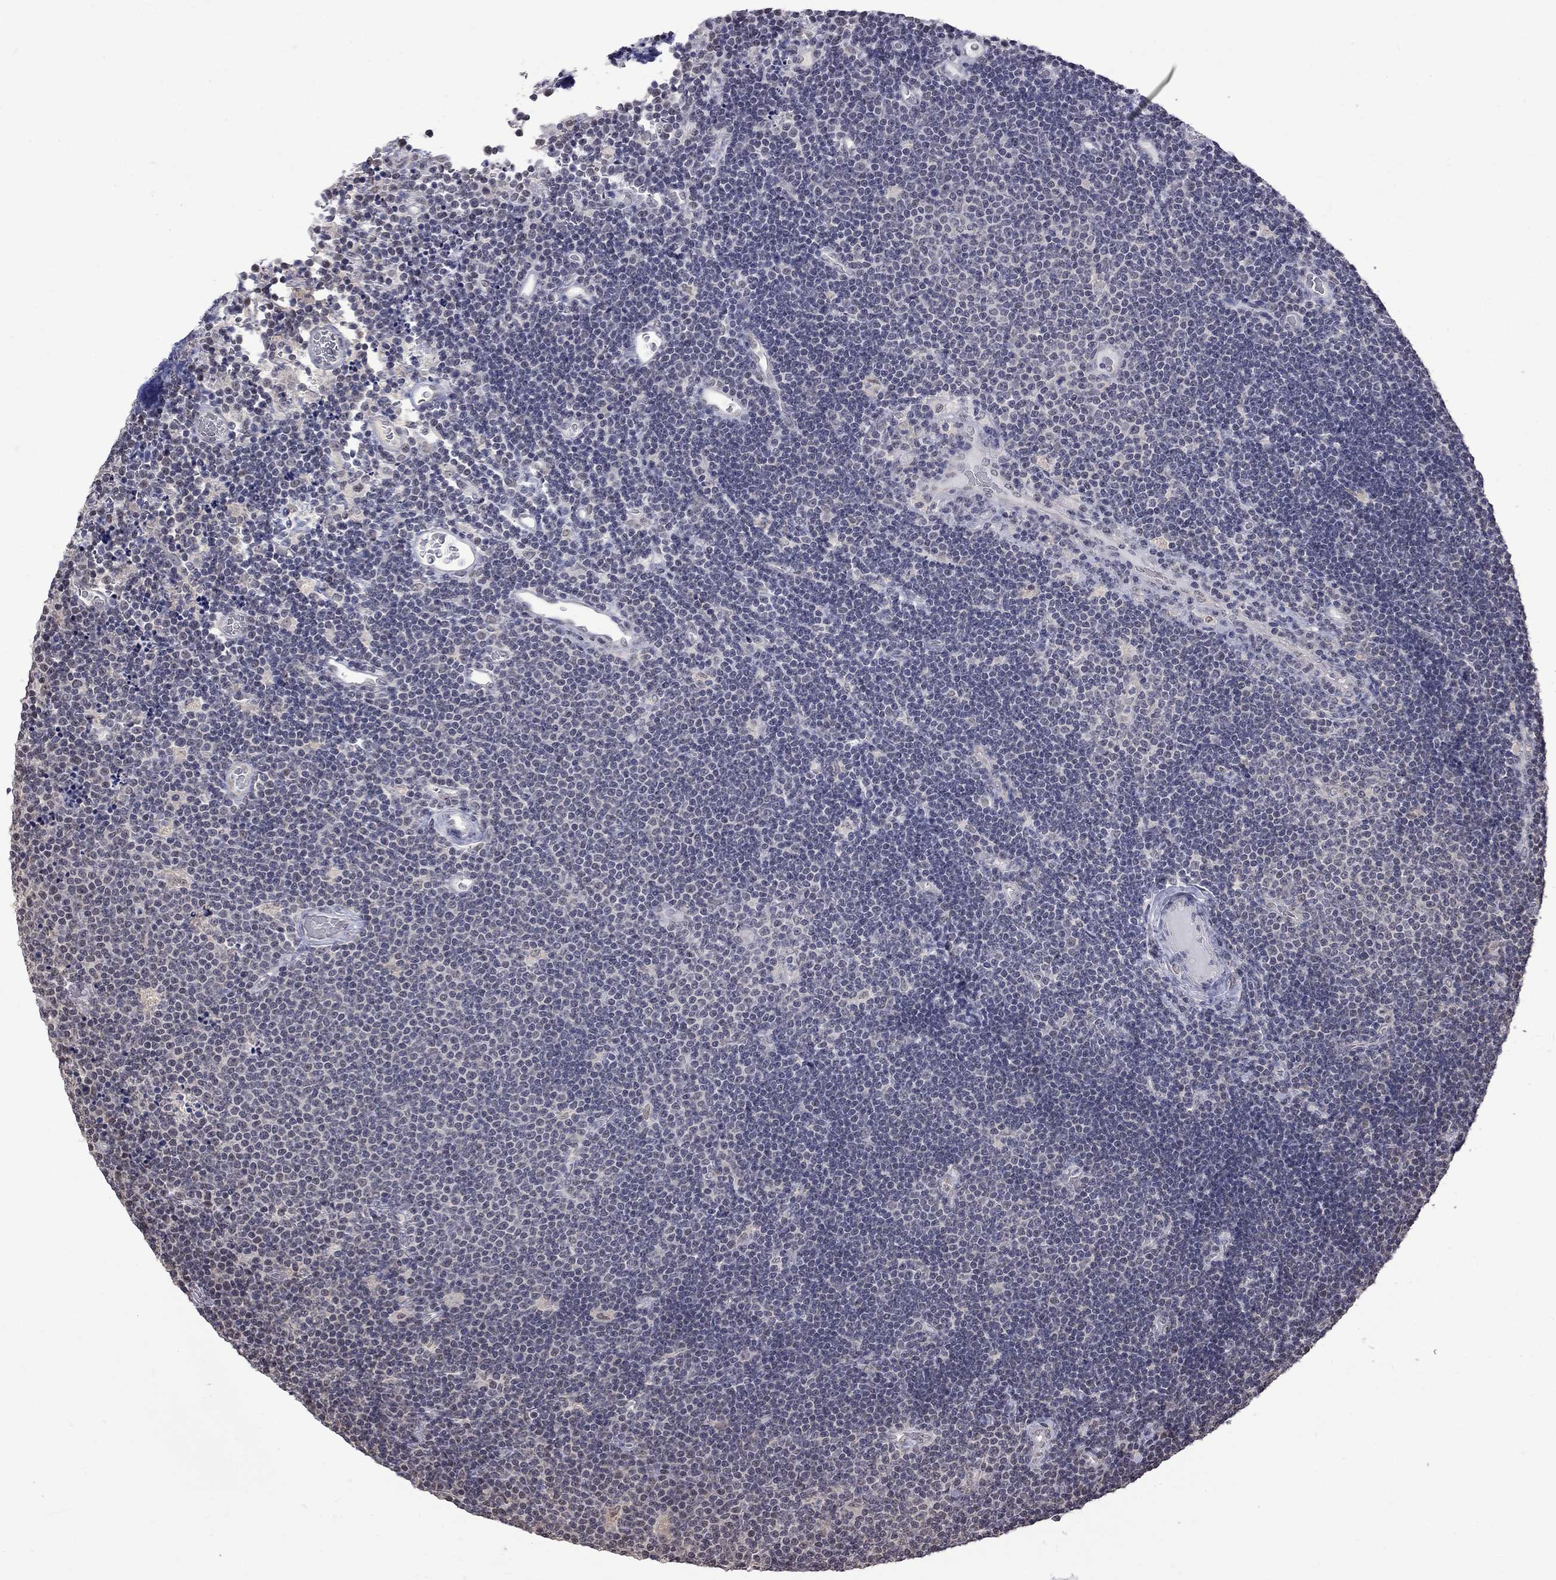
{"staining": {"intensity": "negative", "quantity": "none", "location": "none"}, "tissue": "lymphoma", "cell_type": "Tumor cells", "image_type": "cancer", "snomed": [{"axis": "morphology", "description": "Malignant lymphoma, non-Hodgkin's type, Low grade"}, {"axis": "topography", "description": "Brain"}], "caption": "The histopathology image exhibits no significant staining in tumor cells of malignant lymphoma, non-Hodgkin's type (low-grade).", "gene": "RFWD3", "patient": {"sex": "female", "age": 66}}